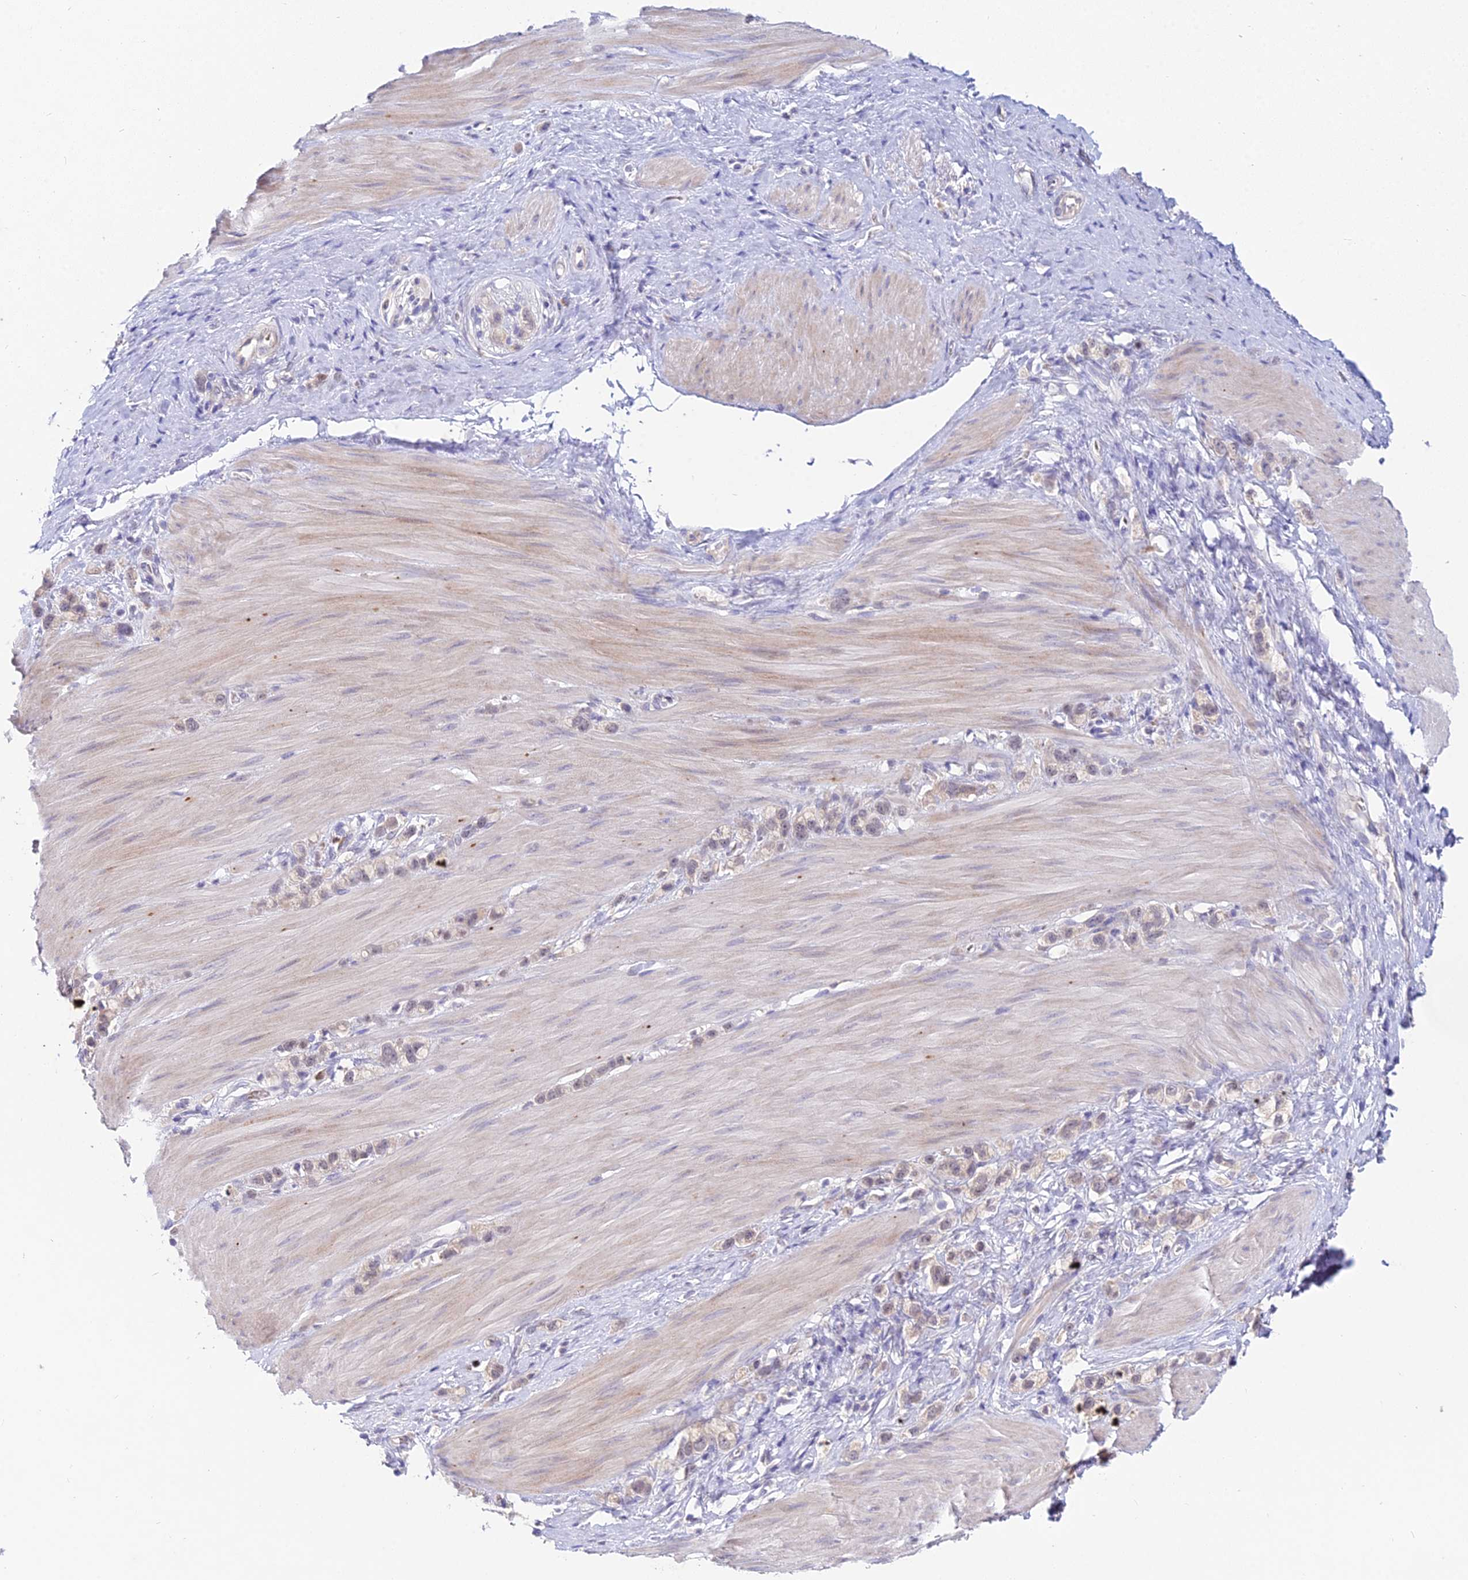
{"staining": {"intensity": "weak", "quantity": "<25%", "location": "cytoplasmic/membranous"}, "tissue": "stomach cancer", "cell_type": "Tumor cells", "image_type": "cancer", "snomed": [{"axis": "morphology", "description": "Adenocarcinoma, NOS"}, {"axis": "topography", "description": "Stomach"}], "caption": "Immunohistochemistry (IHC) image of neoplastic tissue: stomach cancer (adenocarcinoma) stained with DAB displays no significant protein expression in tumor cells.", "gene": "WDR43", "patient": {"sex": "female", "age": 65}}